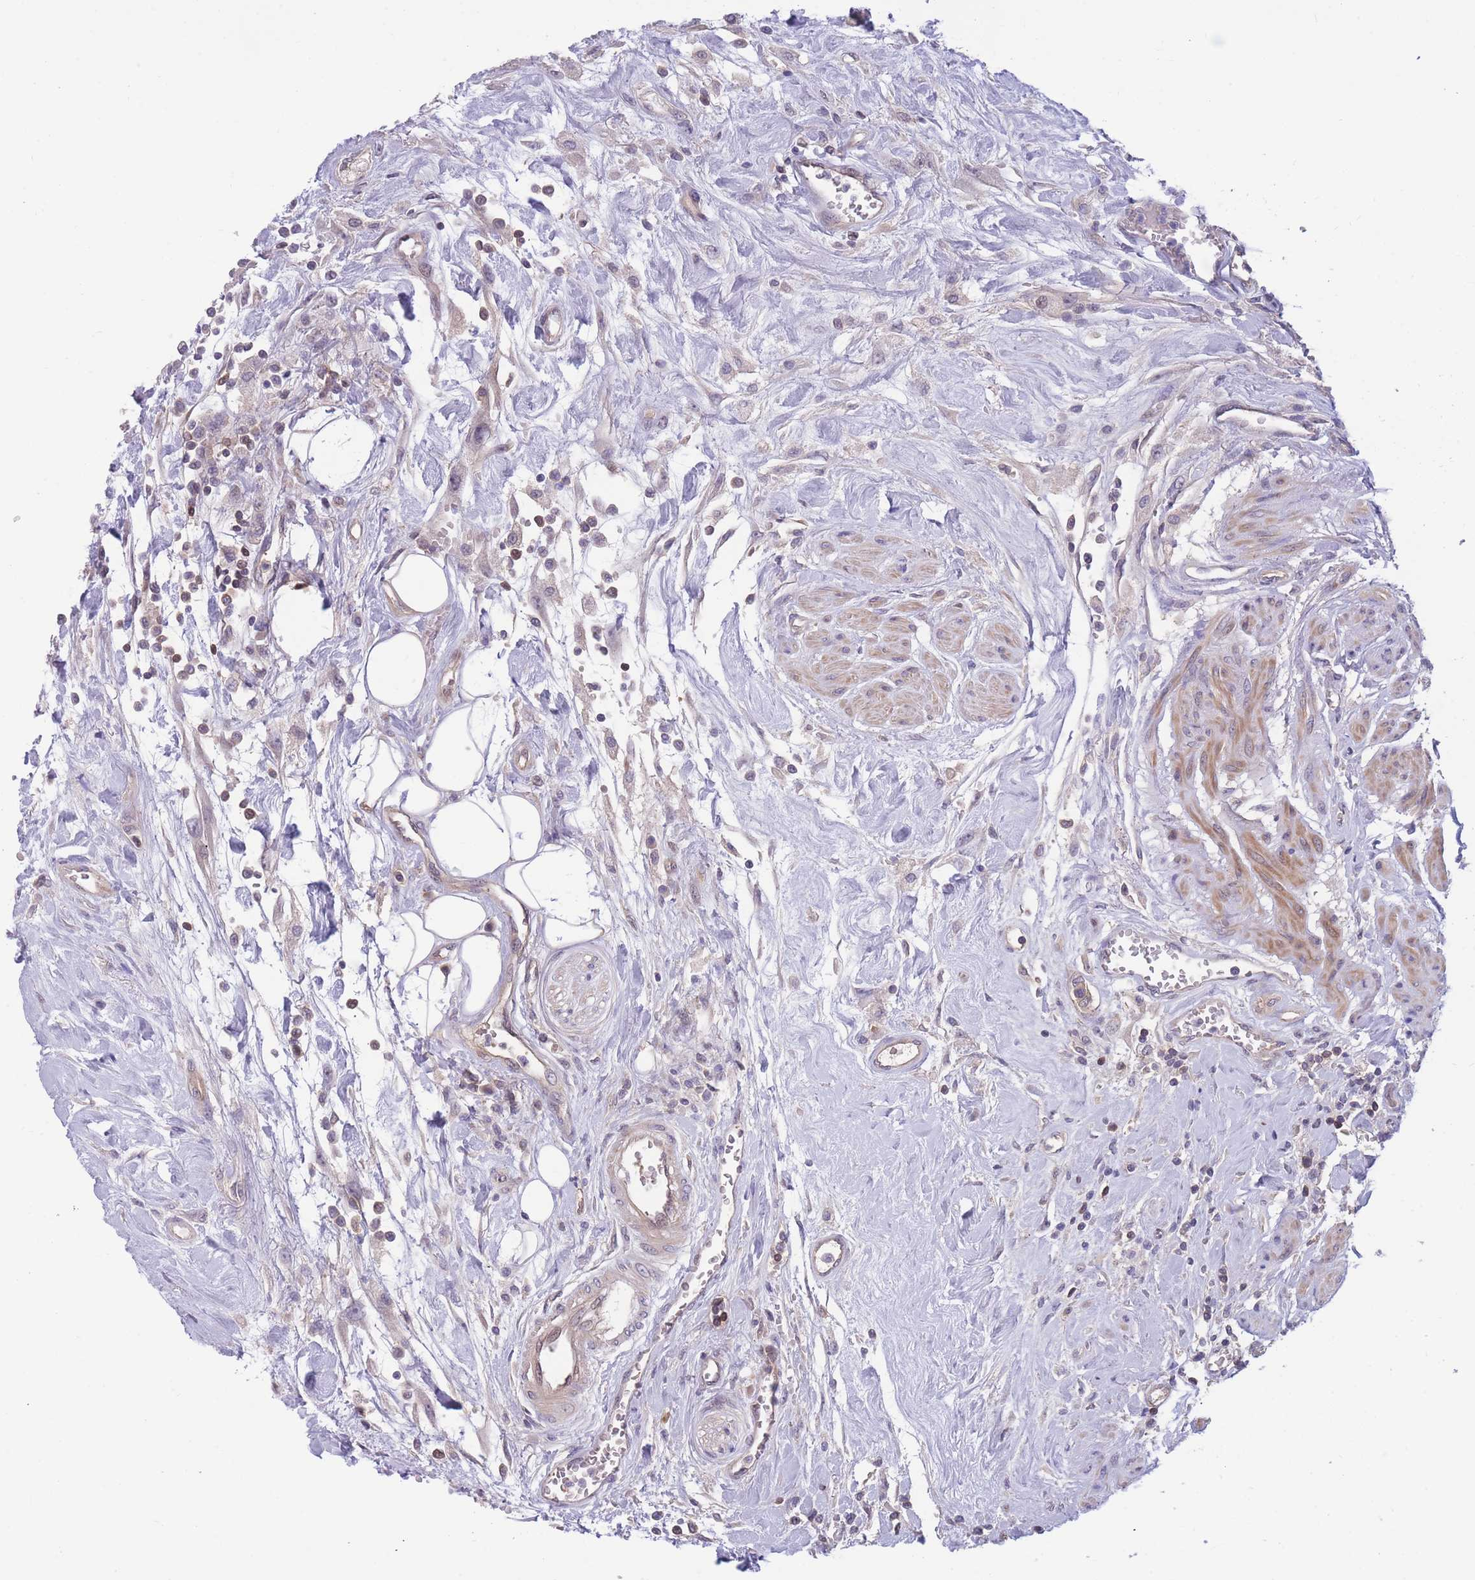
{"staining": {"intensity": "moderate", "quantity": "<25%", "location": "cytoplasmic/membranous"}, "tissue": "urothelial cancer", "cell_type": "Tumor cells", "image_type": "cancer", "snomed": [{"axis": "morphology", "description": "Urothelial carcinoma, High grade"}, {"axis": "topography", "description": "Urinary bladder"}], "caption": "Protein staining of urothelial cancer tissue exhibits moderate cytoplasmic/membranous expression in approximately <25% of tumor cells.", "gene": "UBE2N", "patient": {"sex": "female", "age": 79}}